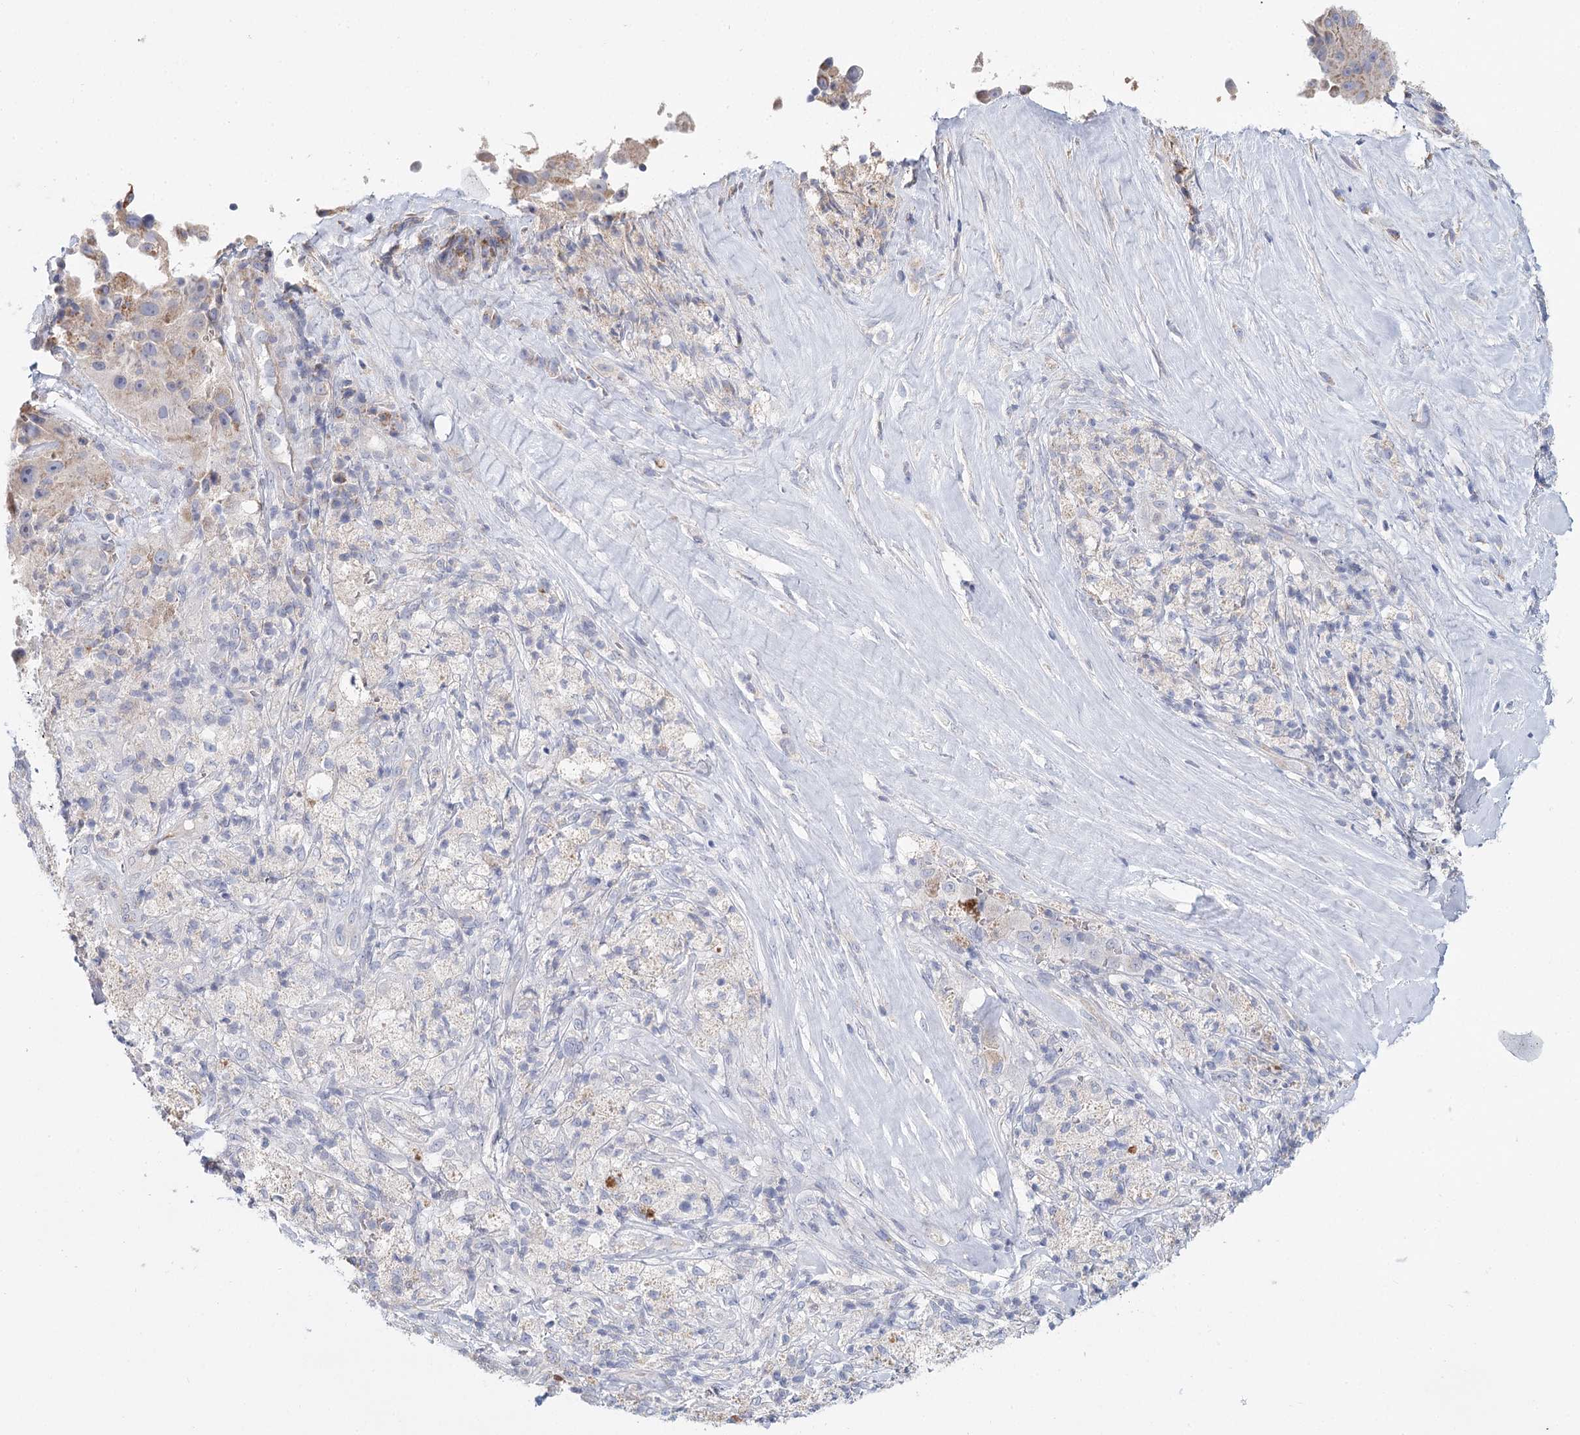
{"staining": {"intensity": "weak", "quantity": "<25%", "location": "cytoplasmic/membranous"}, "tissue": "melanoma", "cell_type": "Tumor cells", "image_type": "cancer", "snomed": [{"axis": "morphology", "description": "Malignant melanoma, Metastatic site"}, {"axis": "topography", "description": "Lymph node"}], "caption": "Melanoma was stained to show a protein in brown. There is no significant expression in tumor cells.", "gene": "ARHGAP44", "patient": {"sex": "male", "age": 62}}